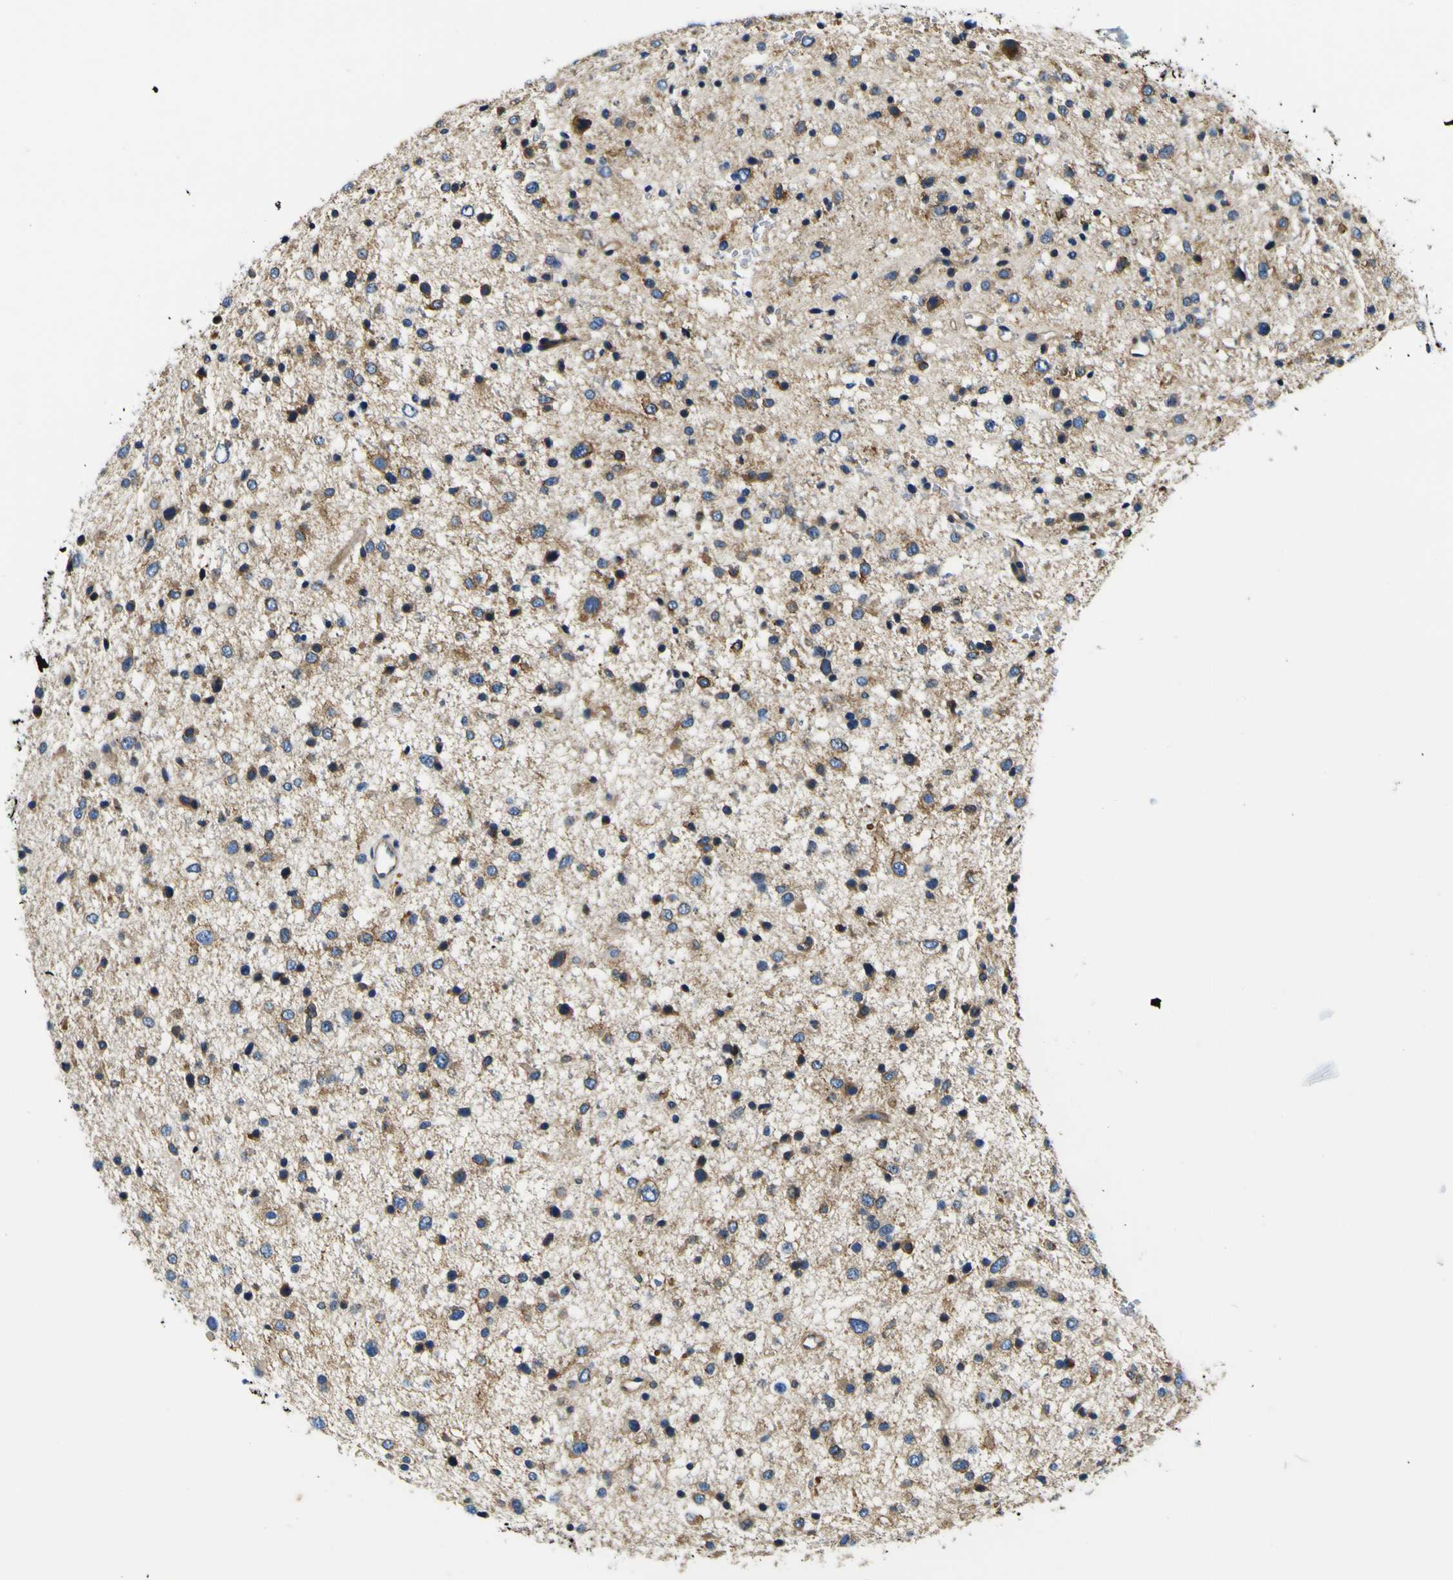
{"staining": {"intensity": "moderate", "quantity": "25%-75%", "location": "cytoplasmic/membranous"}, "tissue": "glioma", "cell_type": "Tumor cells", "image_type": "cancer", "snomed": [{"axis": "morphology", "description": "Glioma, malignant, Low grade"}, {"axis": "topography", "description": "Brain"}], "caption": "Protein expression analysis of human malignant glioma (low-grade) reveals moderate cytoplasmic/membranous staining in about 25%-75% of tumor cells.", "gene": "CLSTN1", "patient": {"sex": "female", "age": 37}}